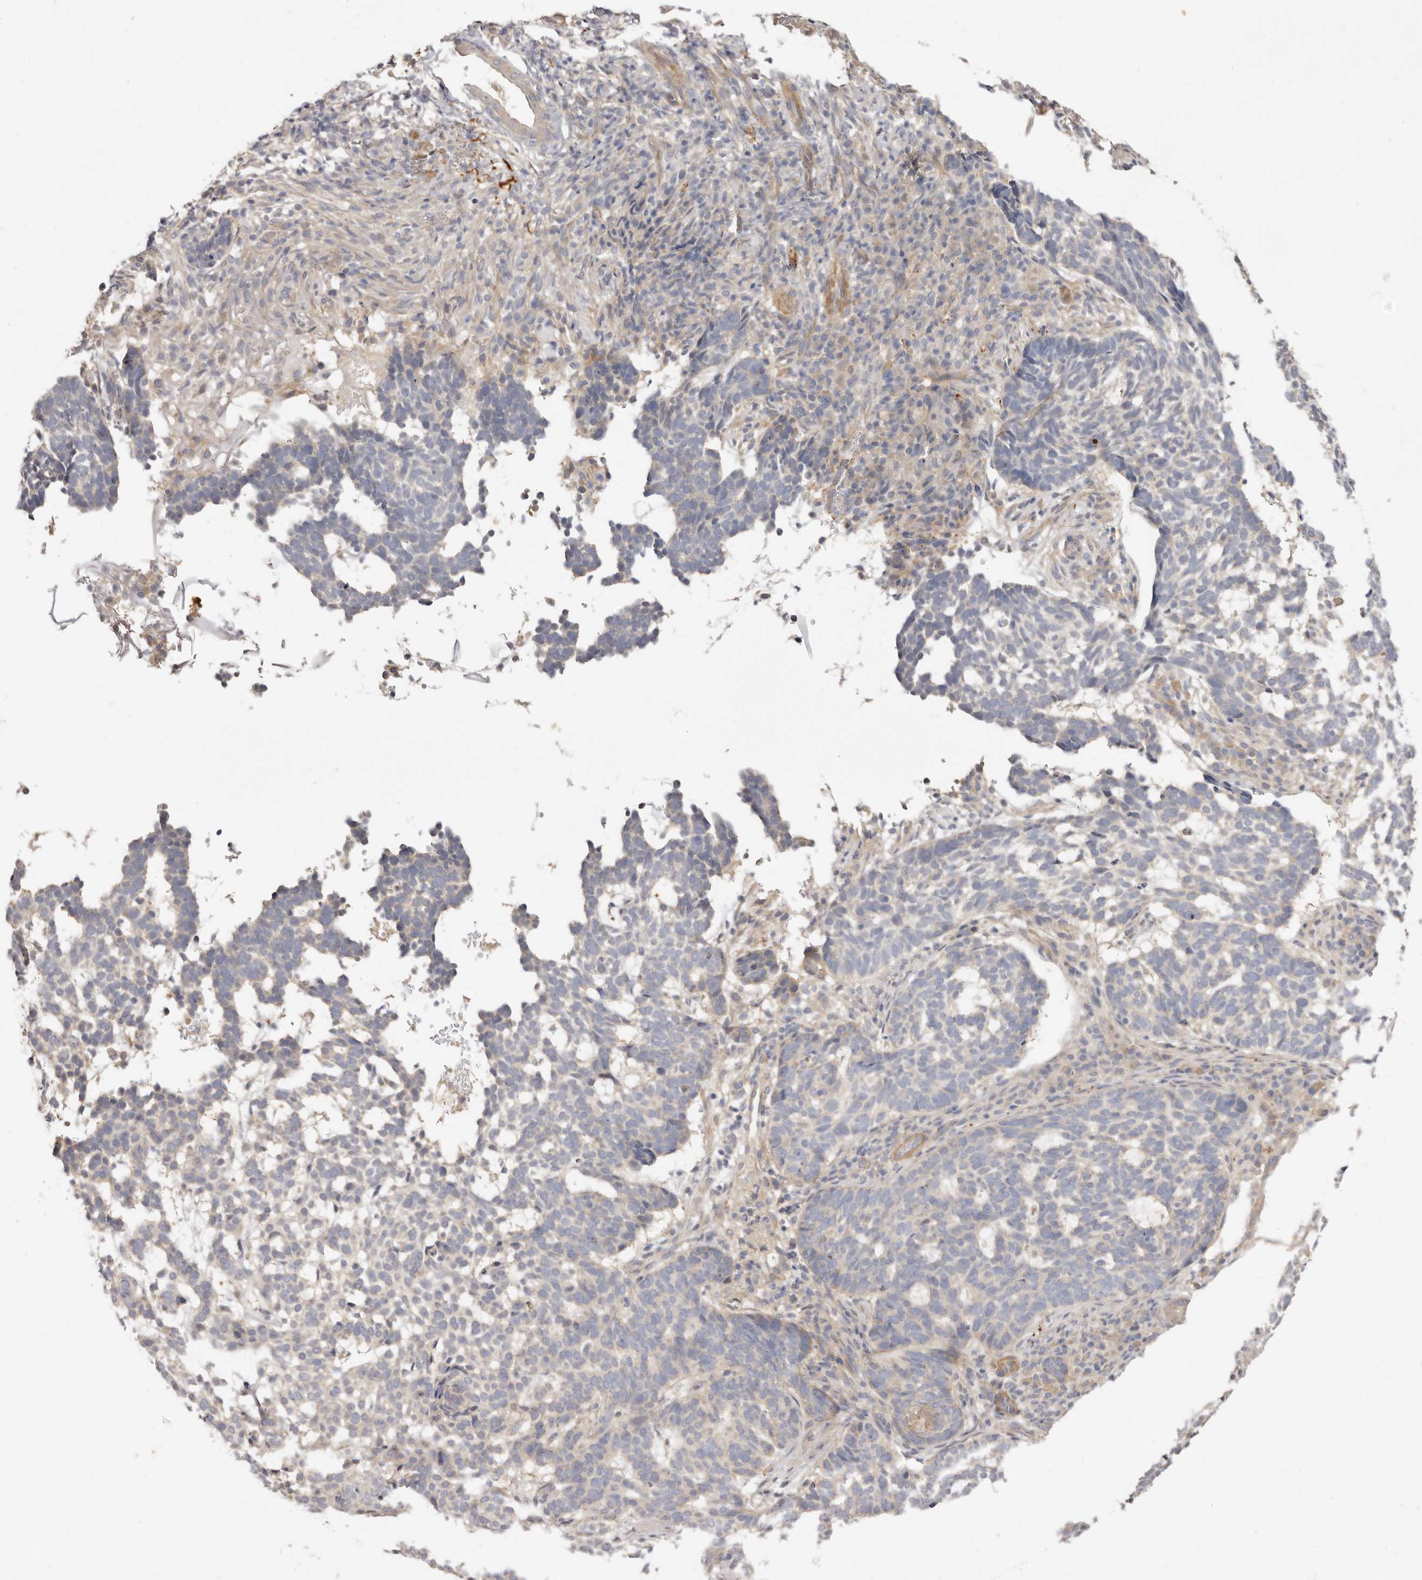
{"staining": {"intensity": "negative", "quantity": "none", "location": "none"}, "tissue": "skin cancer", "cell_type": "Tumor cells", "image_type": "cancer", "snomed": [{"axis": "morphology", "description": "Basal cell carcinoma"}, {"axis": "topography", "description": "Skin"}], "caption": "A histopathology image of human skin cancer (basal cell carcinoma) is negative for staining in tumor cells. (Brightfield microscopy of DAB (3,3'-diaminobenzidine) immunohistochemistry (IHC) at high magnification).", "gene": "ADAMTS9", "patient": {"sex": "male", "age": 85}}